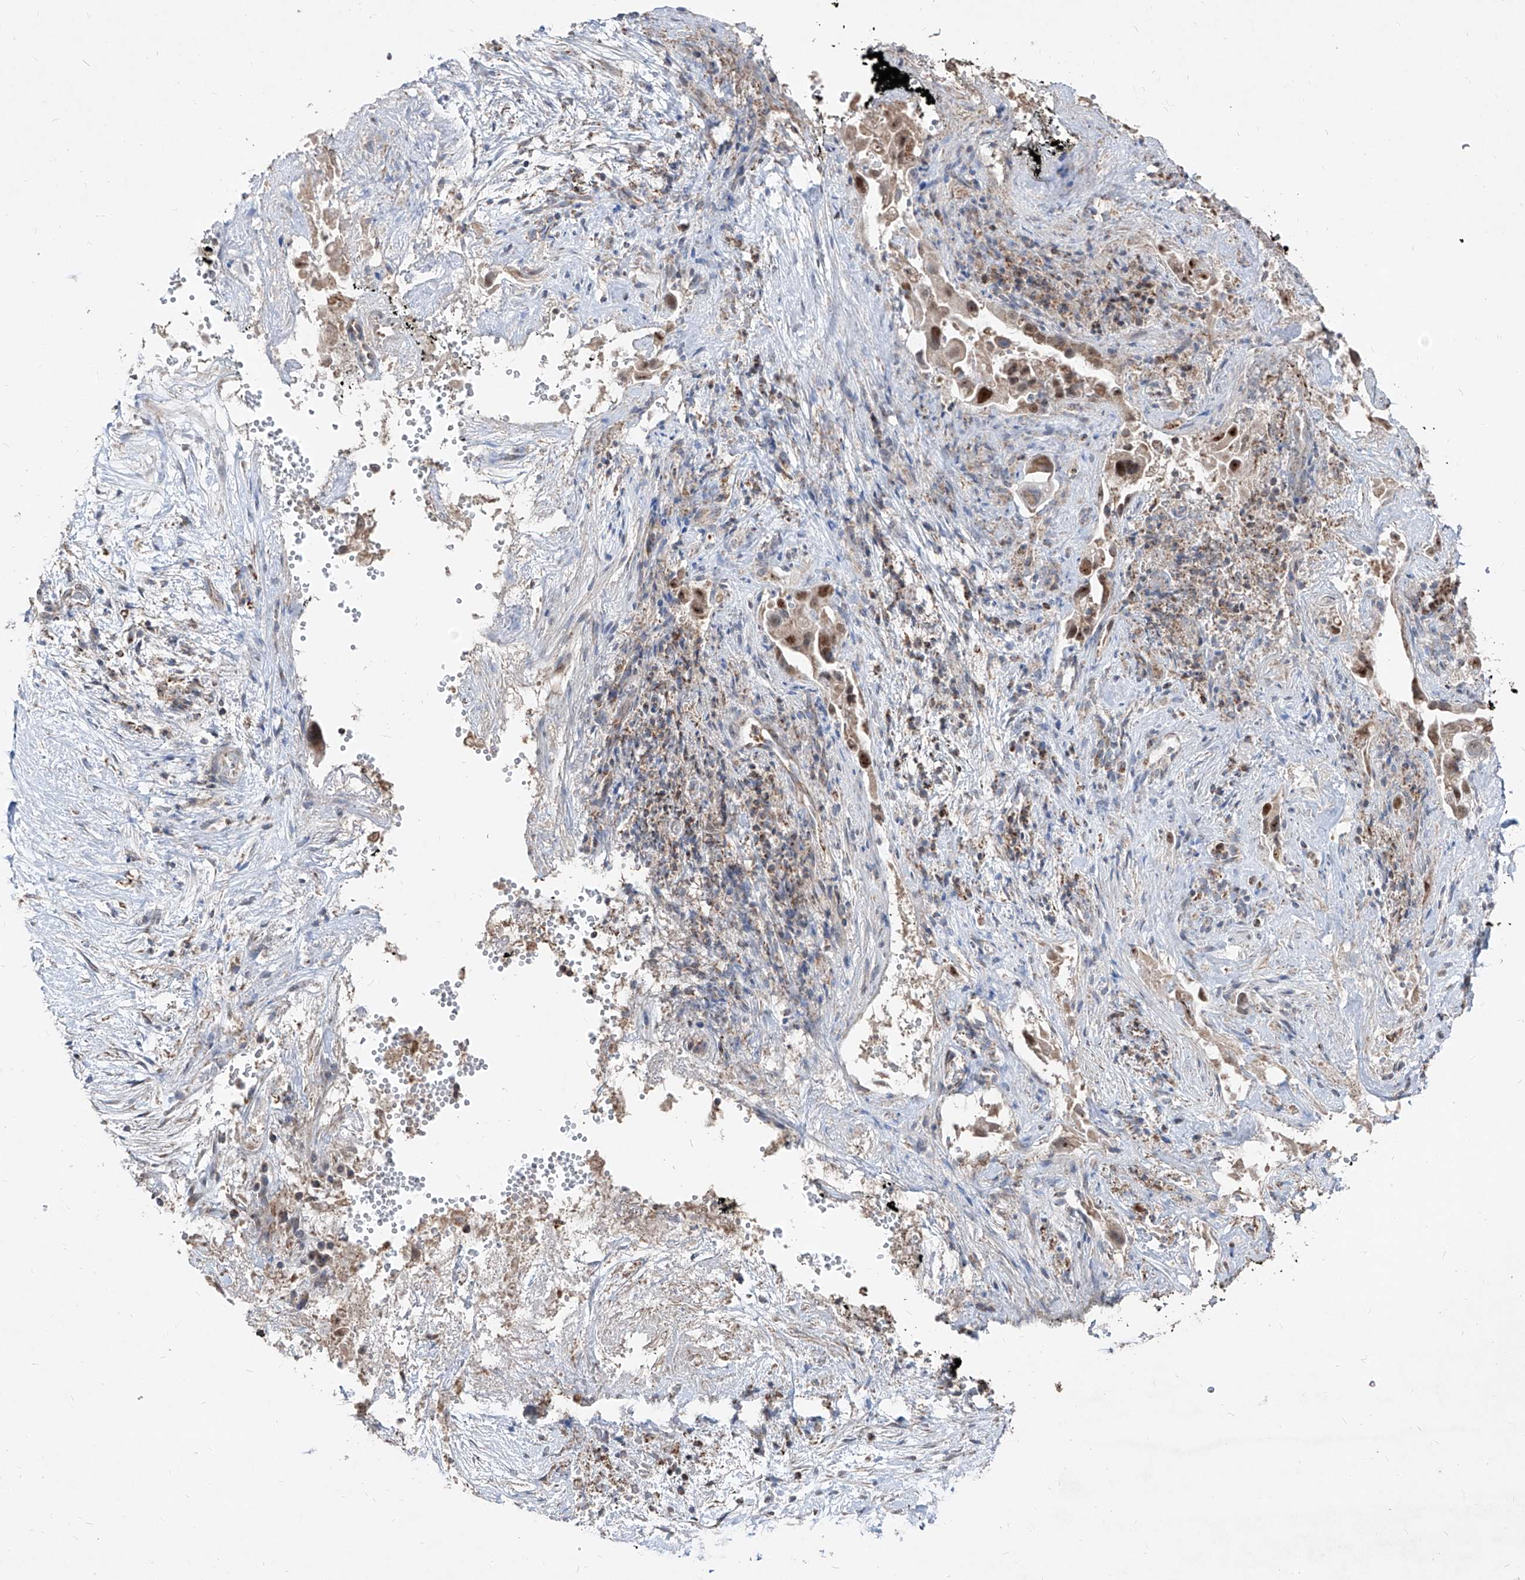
{"staining": {"intensity": "weak", "quantity": ">75%", "location": "cytoplasmic/membranous,nuclear"}, "tissue": "pancreatic cancer", "cell_type": "Tumor cells", "image_type": "cancer", "snomed": [{"axis": "morphology", "description": "Inflammation, NOS"}, {"axis": "morphology", "description": "Adenocarcinoma, NOS"}, {"axis": "topography", "description": "Pancreas"}], "caption": "A high-resolution photomicrograph shows immunohistochemistry (IHC) staining of pancreatic cancer, which displays weak cytoplasmic/membranous and nuclear expression in approximately >75% of tumor cells.", "gene": "NDUFB3", "patient": {"sex": "female", "age": 56}}